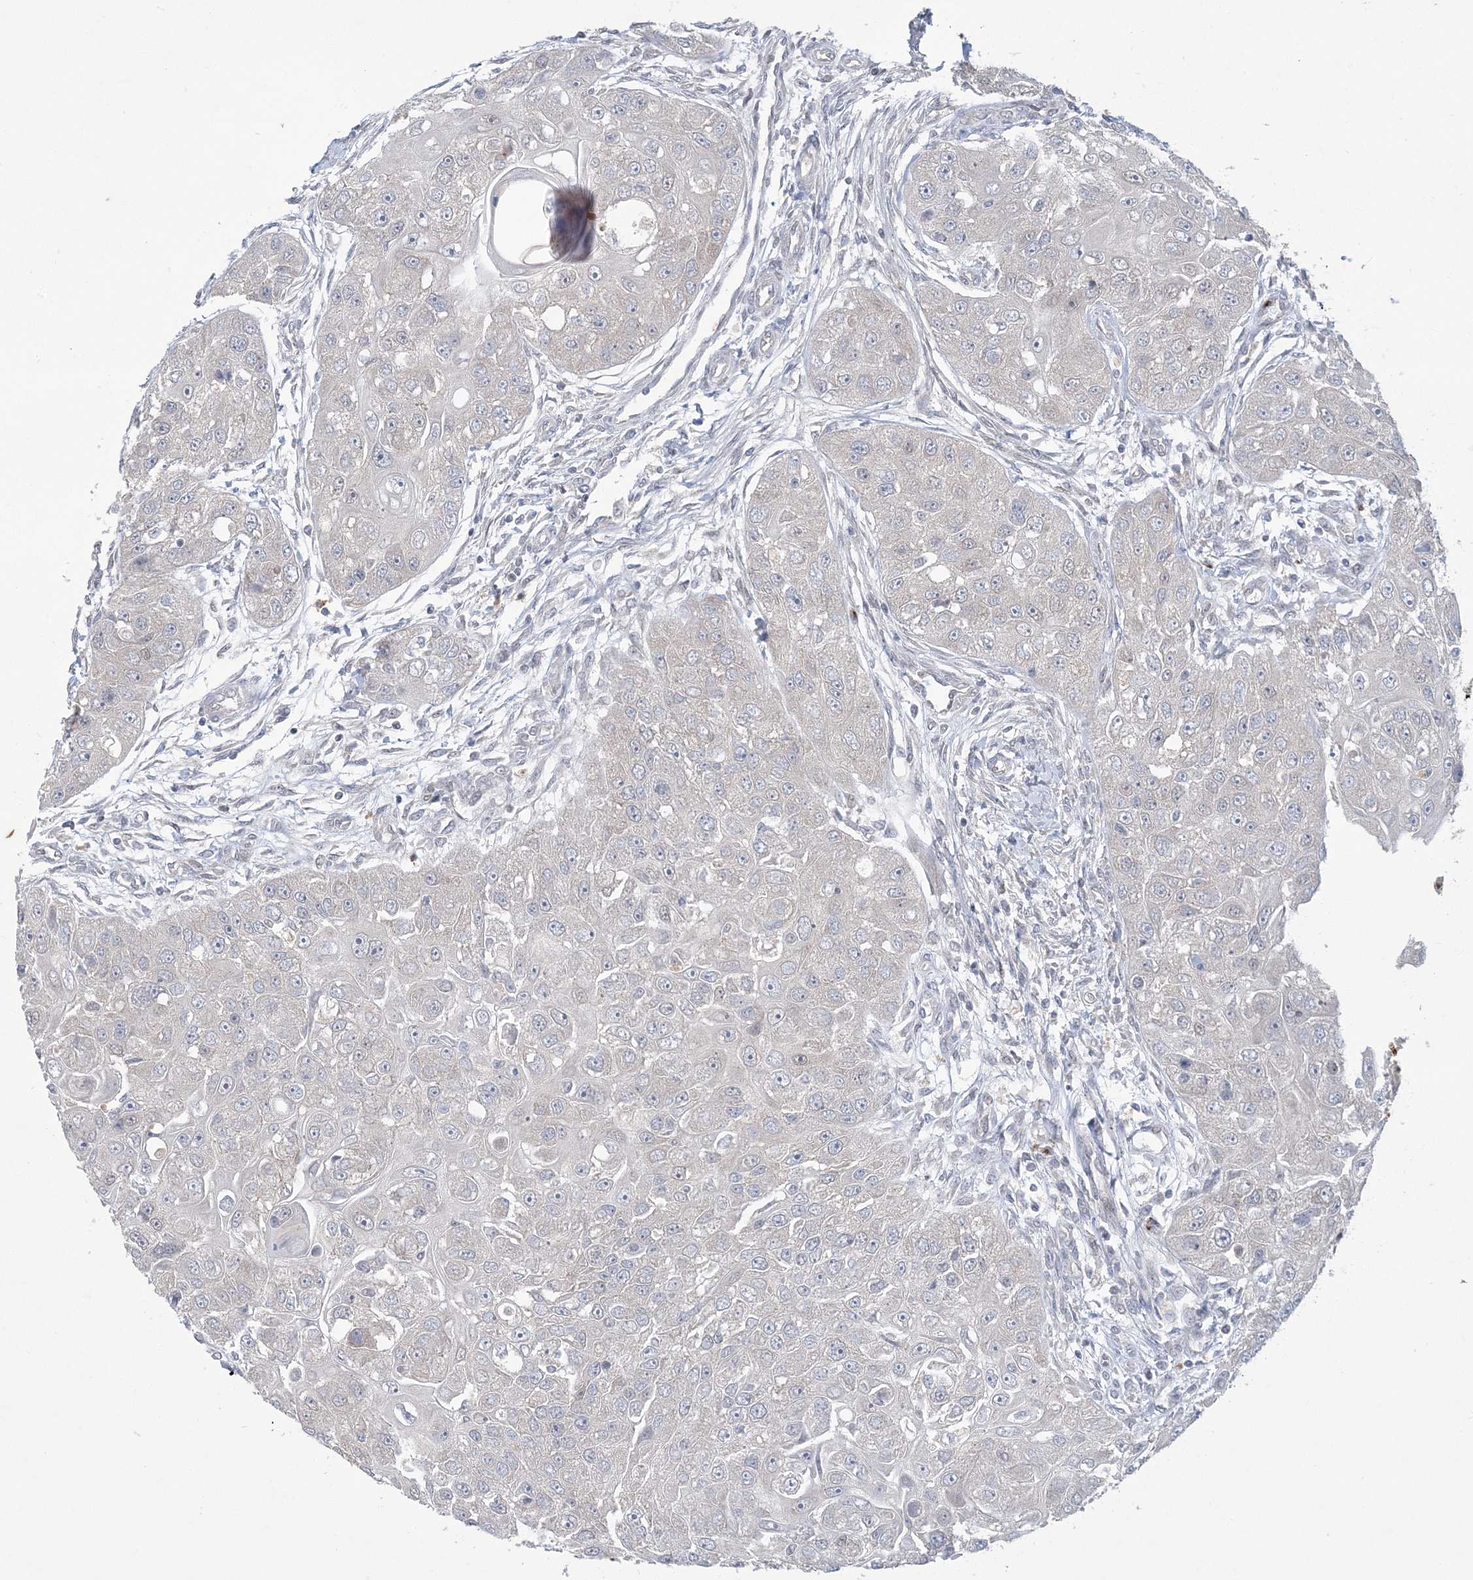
{"staining": {"intensity": "negative", "quantity": "none", "location": "none"}, "tissue": "head and neck cancer", "cell_type": "Tumor cells", "image_type": "cancer", "snomed": [{"axis": "morphology", "description": "Normal tissue, NOS"}, {"axis": "morphology", "description": "Squamous cell carcinoma, NOS"}, {"axis": "topography", "description": "Skeletal muscle"}, {"axis": "topography", "description": "Head-Neck"}], "caption": "A high-resolution photomicrograph shows immunohistochemistry staining of head and neck cancer, which exhibits no significant positivity in tumor cells. Brightfield microscopy of IHC stained with DAB (brown) and hematoxylin (blue), captured at high magnification.", "gene": "KIF3A", "patient": {"sex": "male", "age": 51}}